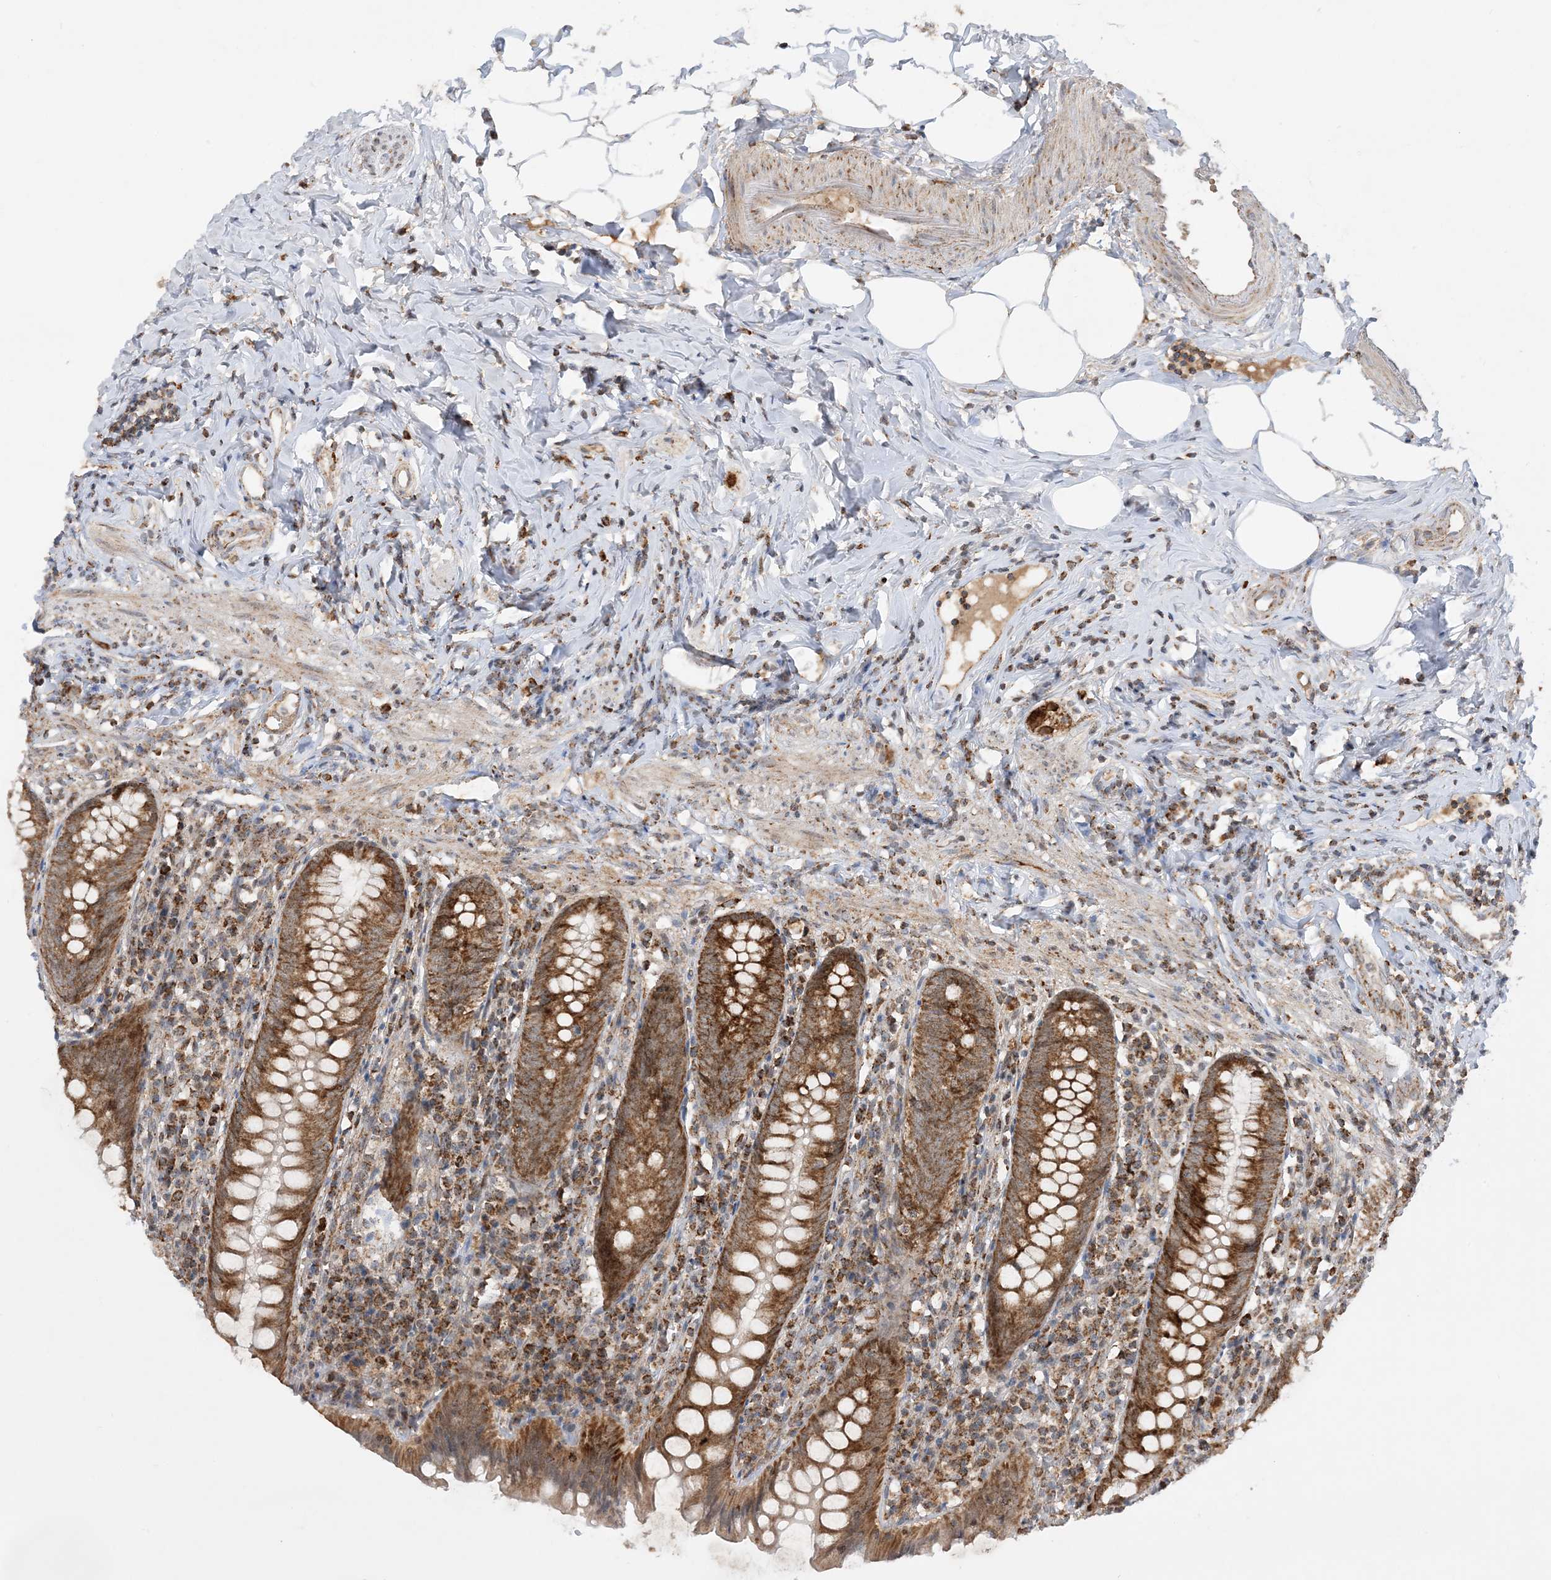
{"staining": {"intensity": "moderate", "quantity": ">75%", "location": "cytoplasmic/membranous"}, "tissue": "appendix", "cell_type": "Glandular cells", "image_type": "normal", "snomed": [{"axis": "morphology", "description": "Normal tissue, NOS"}, {"axis": "topography", "description": "Appendix"}], "caption": "The photomicrograph displays immunohistochemical staining of benign appendix. There is moderate cytoplasmic/membranous expression is present in about >75% of glandular cells.", "gene": "NDUFAF3", "patient": {"sex": "female", "age": 54}}